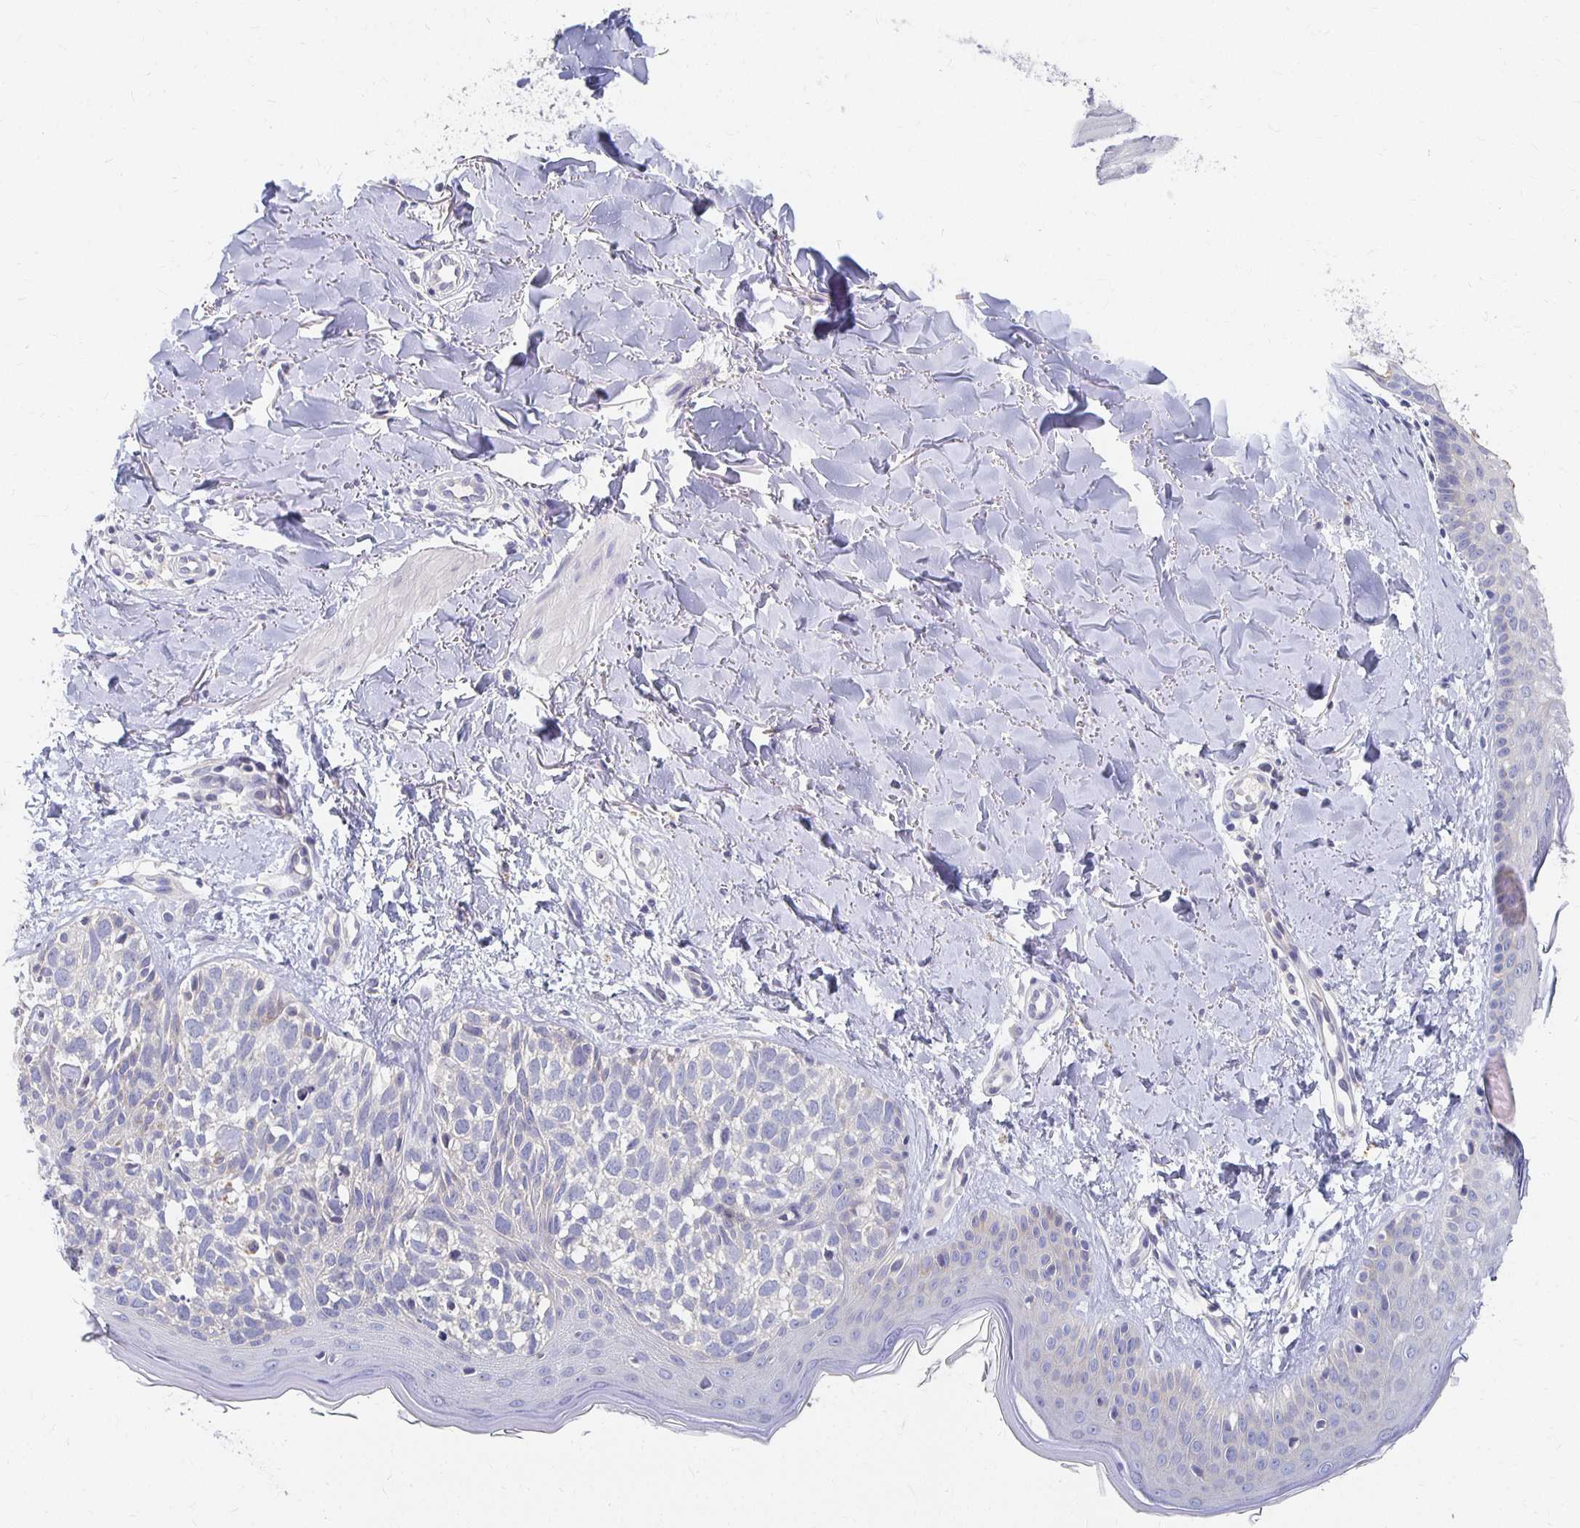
{"staining": {"intensity": "negative", "quantity": "none", "location": "none"}, "tissue": "skin cancer", "cell_type": "Tumor cells", "image_type": "cancer", "snomed": [{"axis": "morphology", "description": "Basal cell carcinoma"}, {"axis": "topography", "description": "Skin"}], "caption": "This is an immunohistochemistry (IHC) histopathology image of basal cell carcinoma (skin). There is no expression in tumor cells.", "gene": "FKRP", "patient": {"sex": "female", "age": 45}}